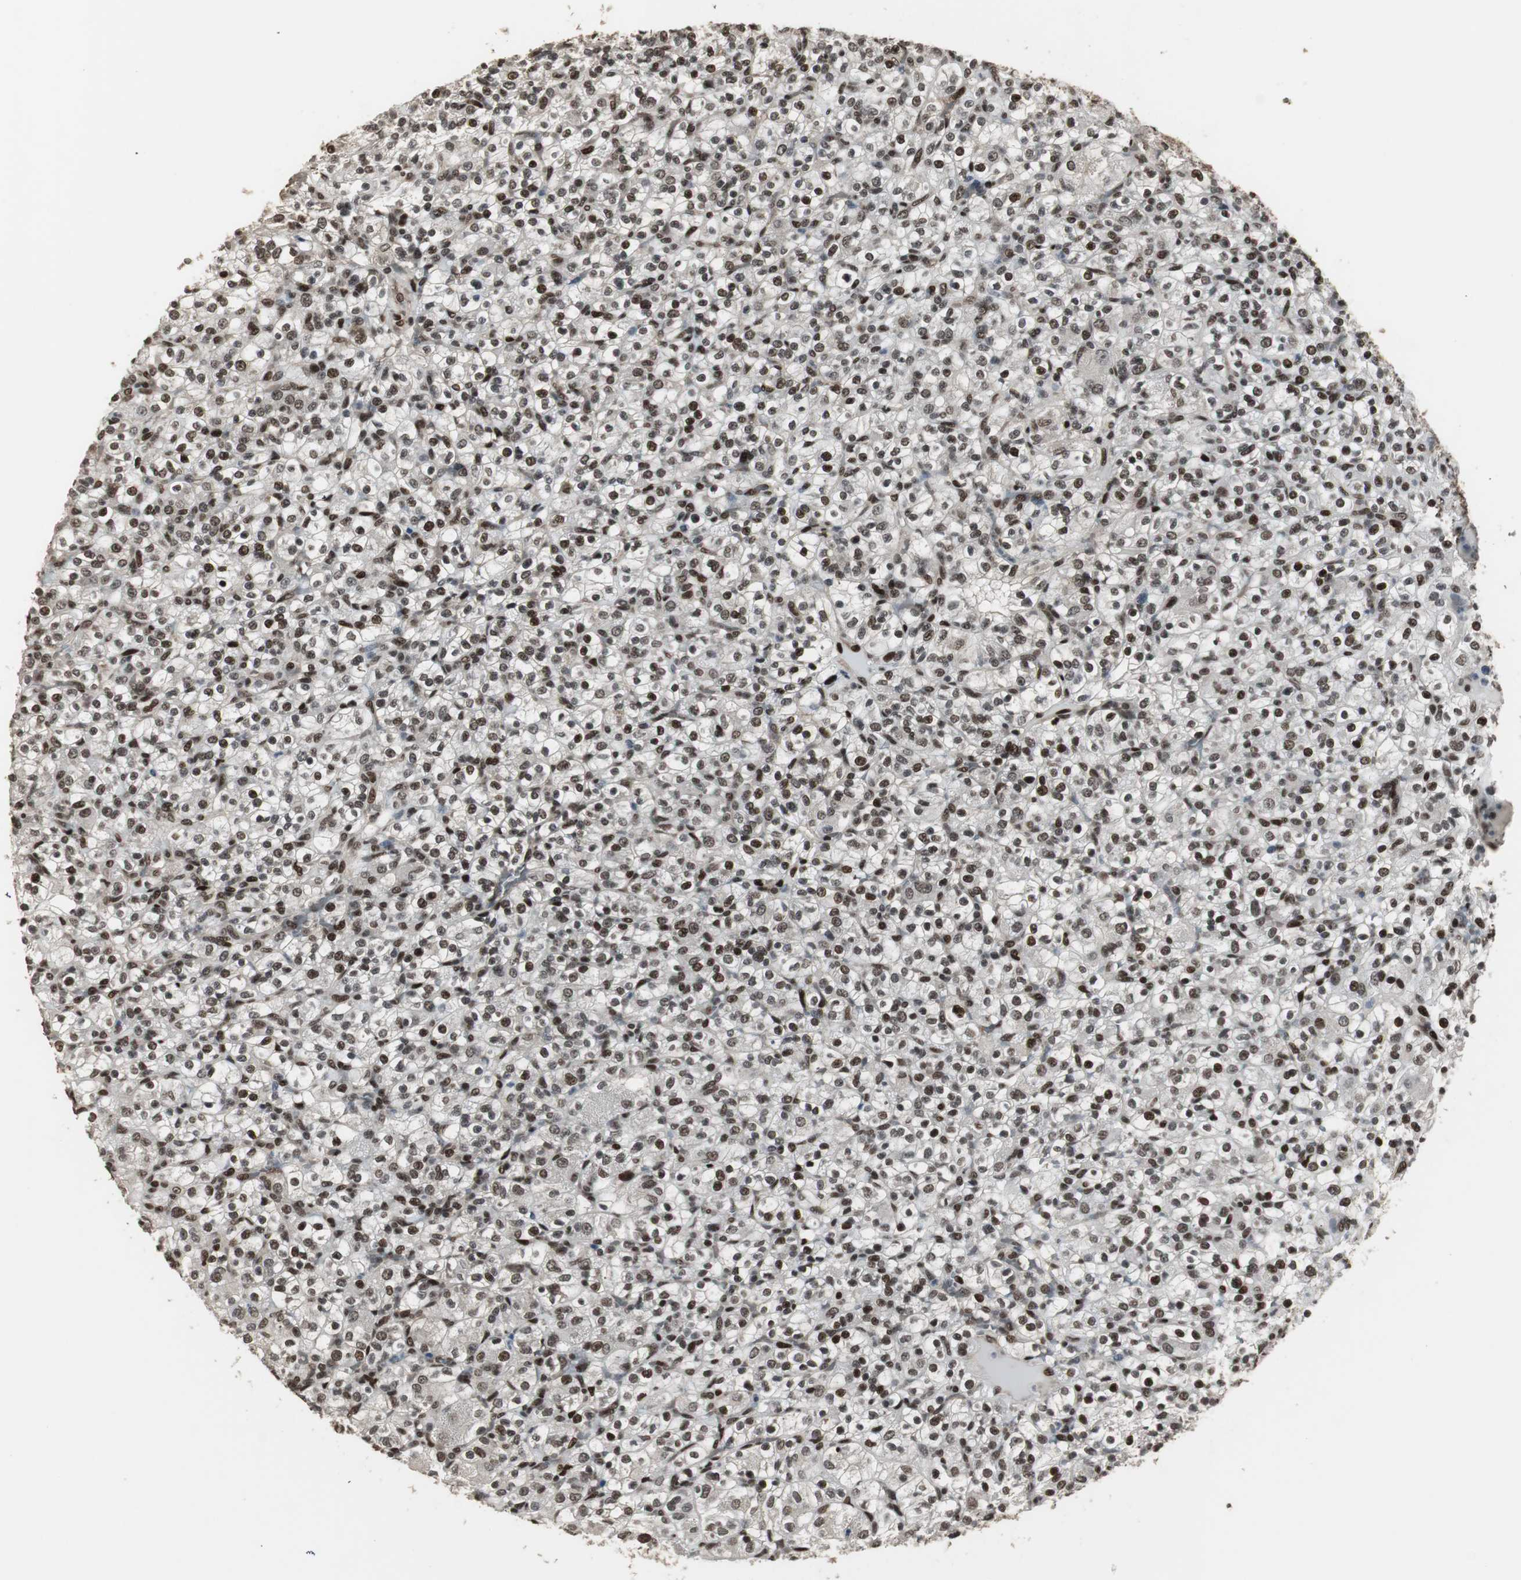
{"staining": {"intensity": "strong", "quantity": ">75%", "location": "nuclear"}, "tissue": "renal cancer", "cell_type": "Tumor cells", "image_type": "cancer", "snomed": [{"axis": "morphology", "description": "Normal tissue, NOS"}, {"axis": "morphology", "description": "Adenocarcinoma, NOS"}, {"axis": "topography", "description": "Kidney"}], "caption": "This micrograph exhibits IHC staining of renal cancer (adenocarcinoma), with high strong nuclear positivity in about >75% of tumor cells.", "gene": "TAF5", "patient": {"sex": "female", "age": 72}}